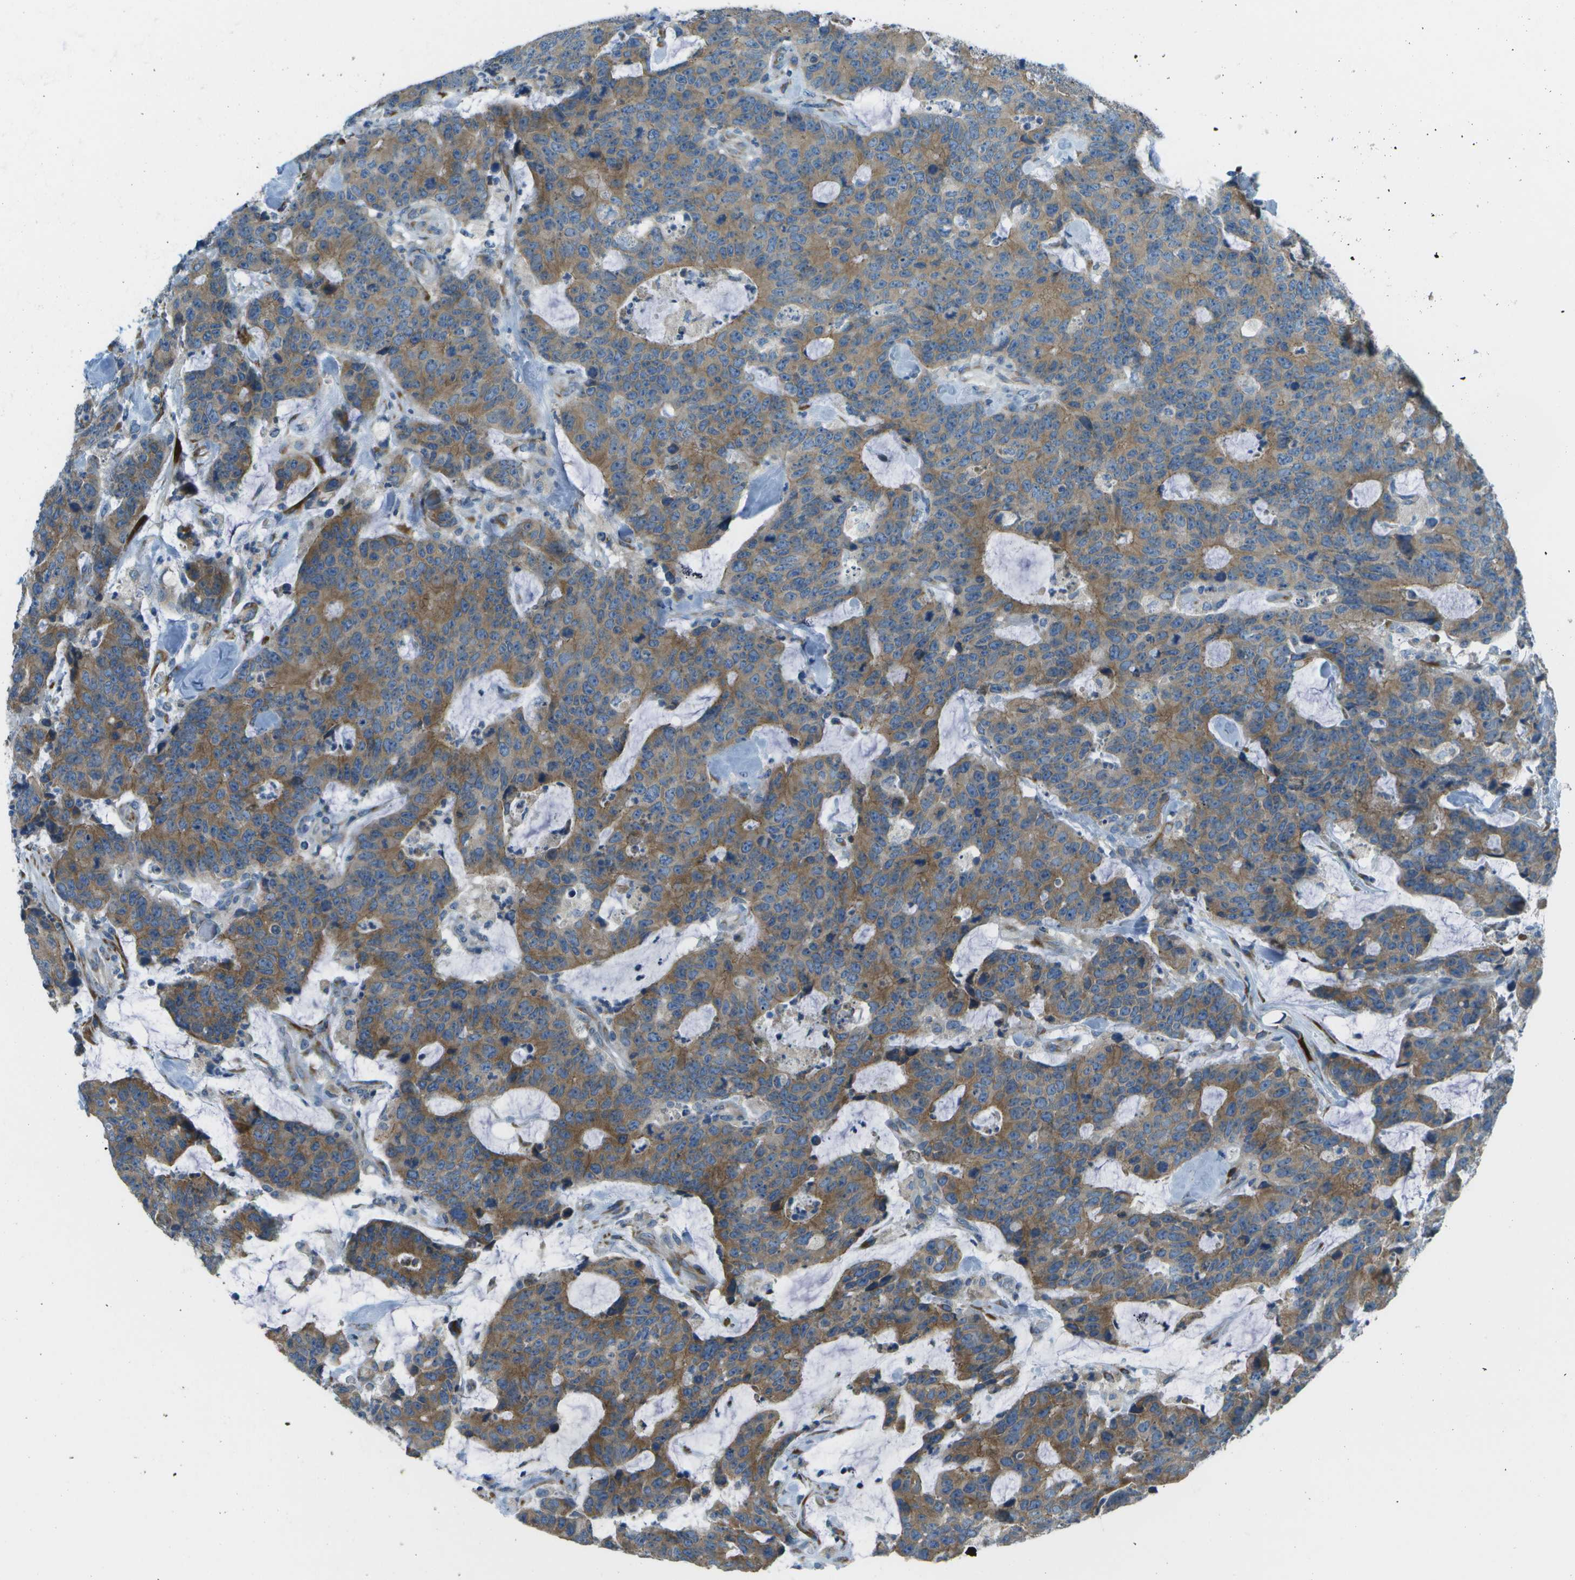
{"staining": {"intensity": "moderate", "quantity": ">75%", "location": "cytoplasmic/membranous"}, "tissue": "colorectal cancer", "cell_type": "Tumor cells", "image_type": "cancer", "snomed": [{"axis": "morphology", "description": "Adenocarcinoma, NOS"}, {"axis": "topography", "description": "Colon"}], "caption": "High-magnification brightfield microscopy of colorectal adenocarcinoma stained with DAB (3,3'-diaminobenzidine) (brown) and counterstained with hematoxylin (blue). tumor cells exhibit moderate cytoplasmic/membranous expression is identified in approximately>75% of cells.", "gene": "KCTD3", "patient": {"sex": "female", "age": 86}}